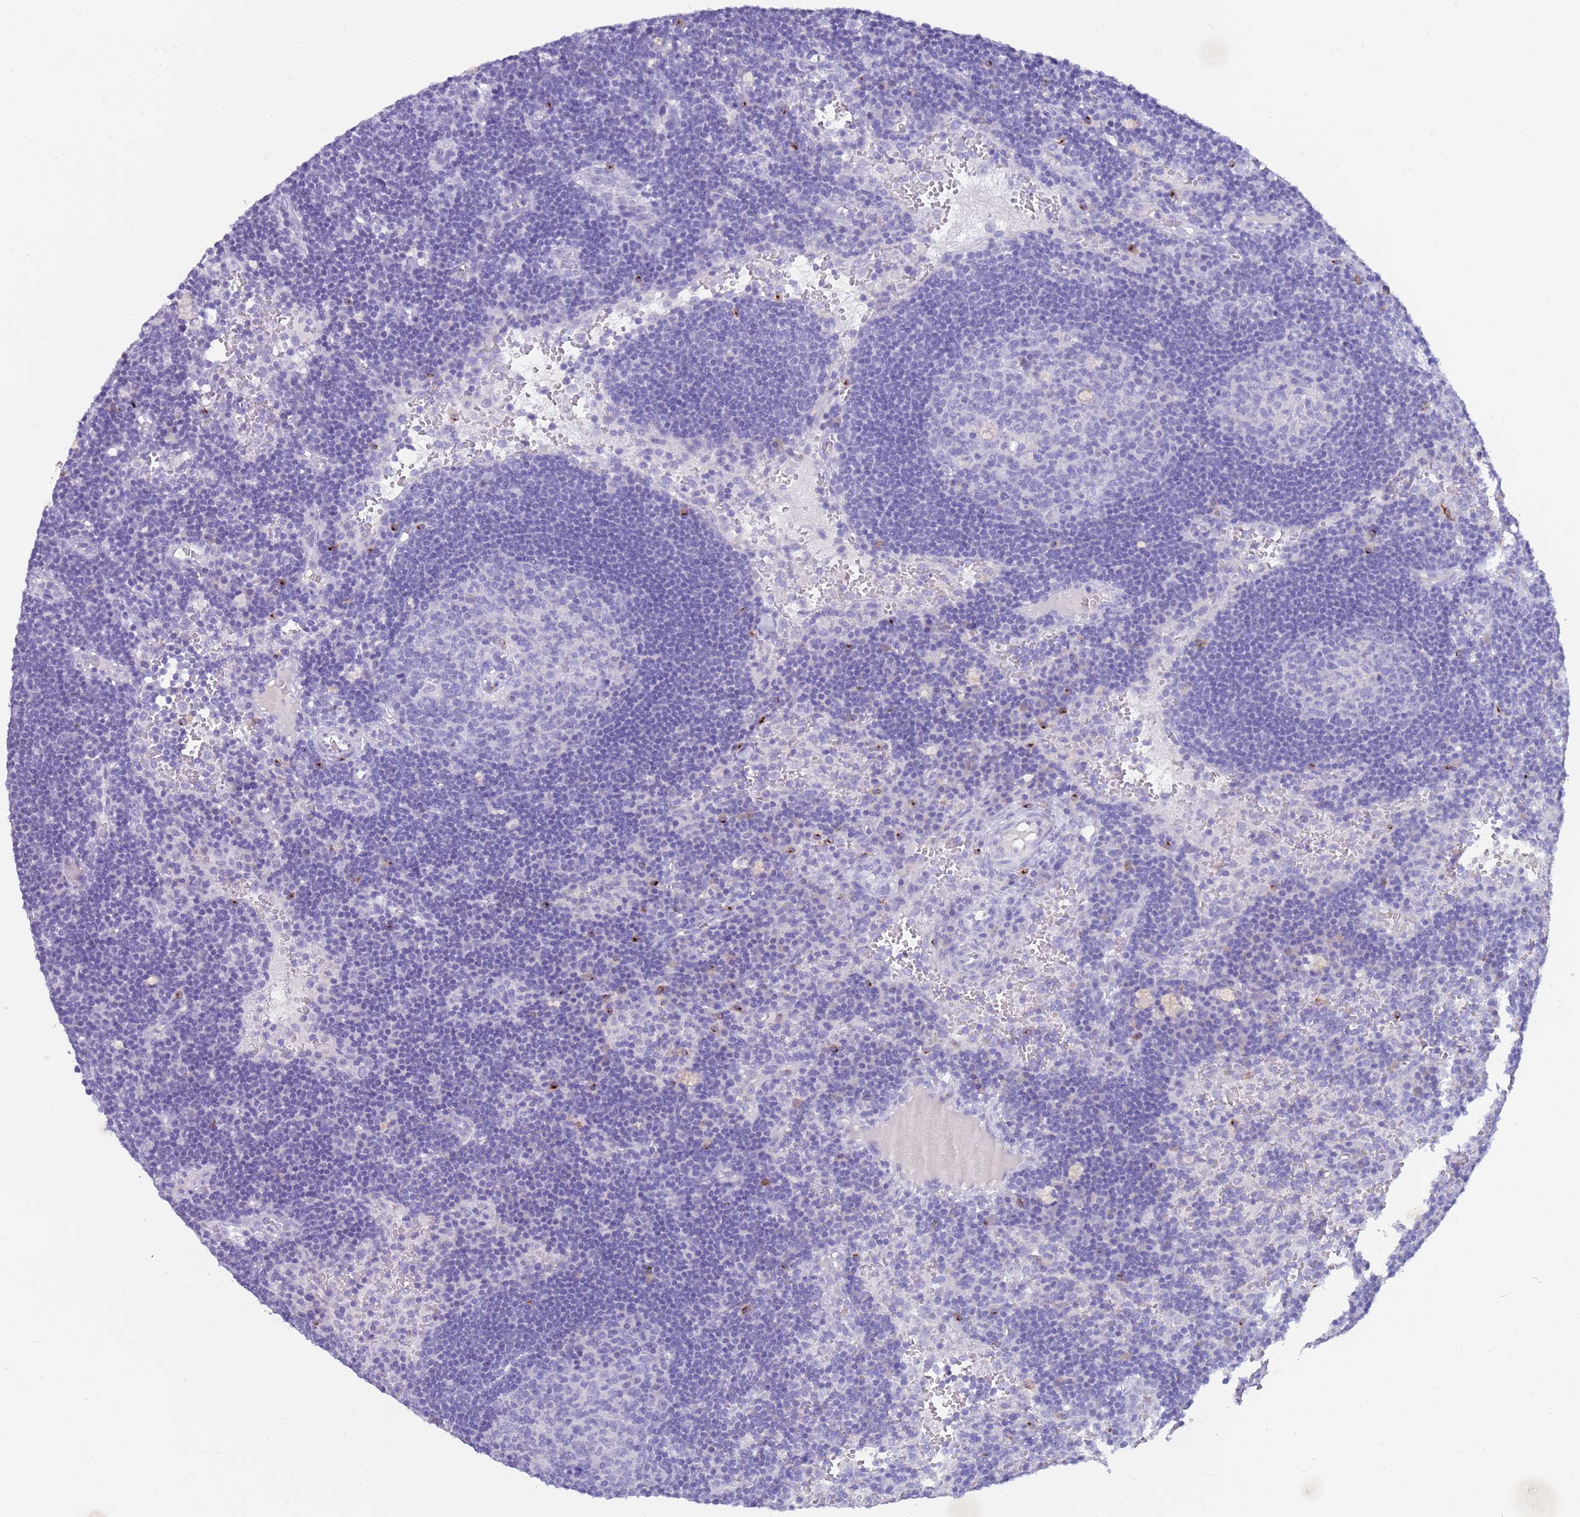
{"staining": {"intensity": "negative", "quantity": "none", "location": "none"}, "tissue": "lymph node", "cell_type": "Germinal center cells", "image_type": "normal", "snomed": [{"axis": "morphology", "description": "Normal tissue, NOS"}, {"axis": "topography", "description": "Lymph node"}], "caption": "This is an IHC photomicrograph of benign lymph node. There is no positivity in germinal center cells.", "gene": "EVPLL", "patient": {"sex": "male", "age": 62}}